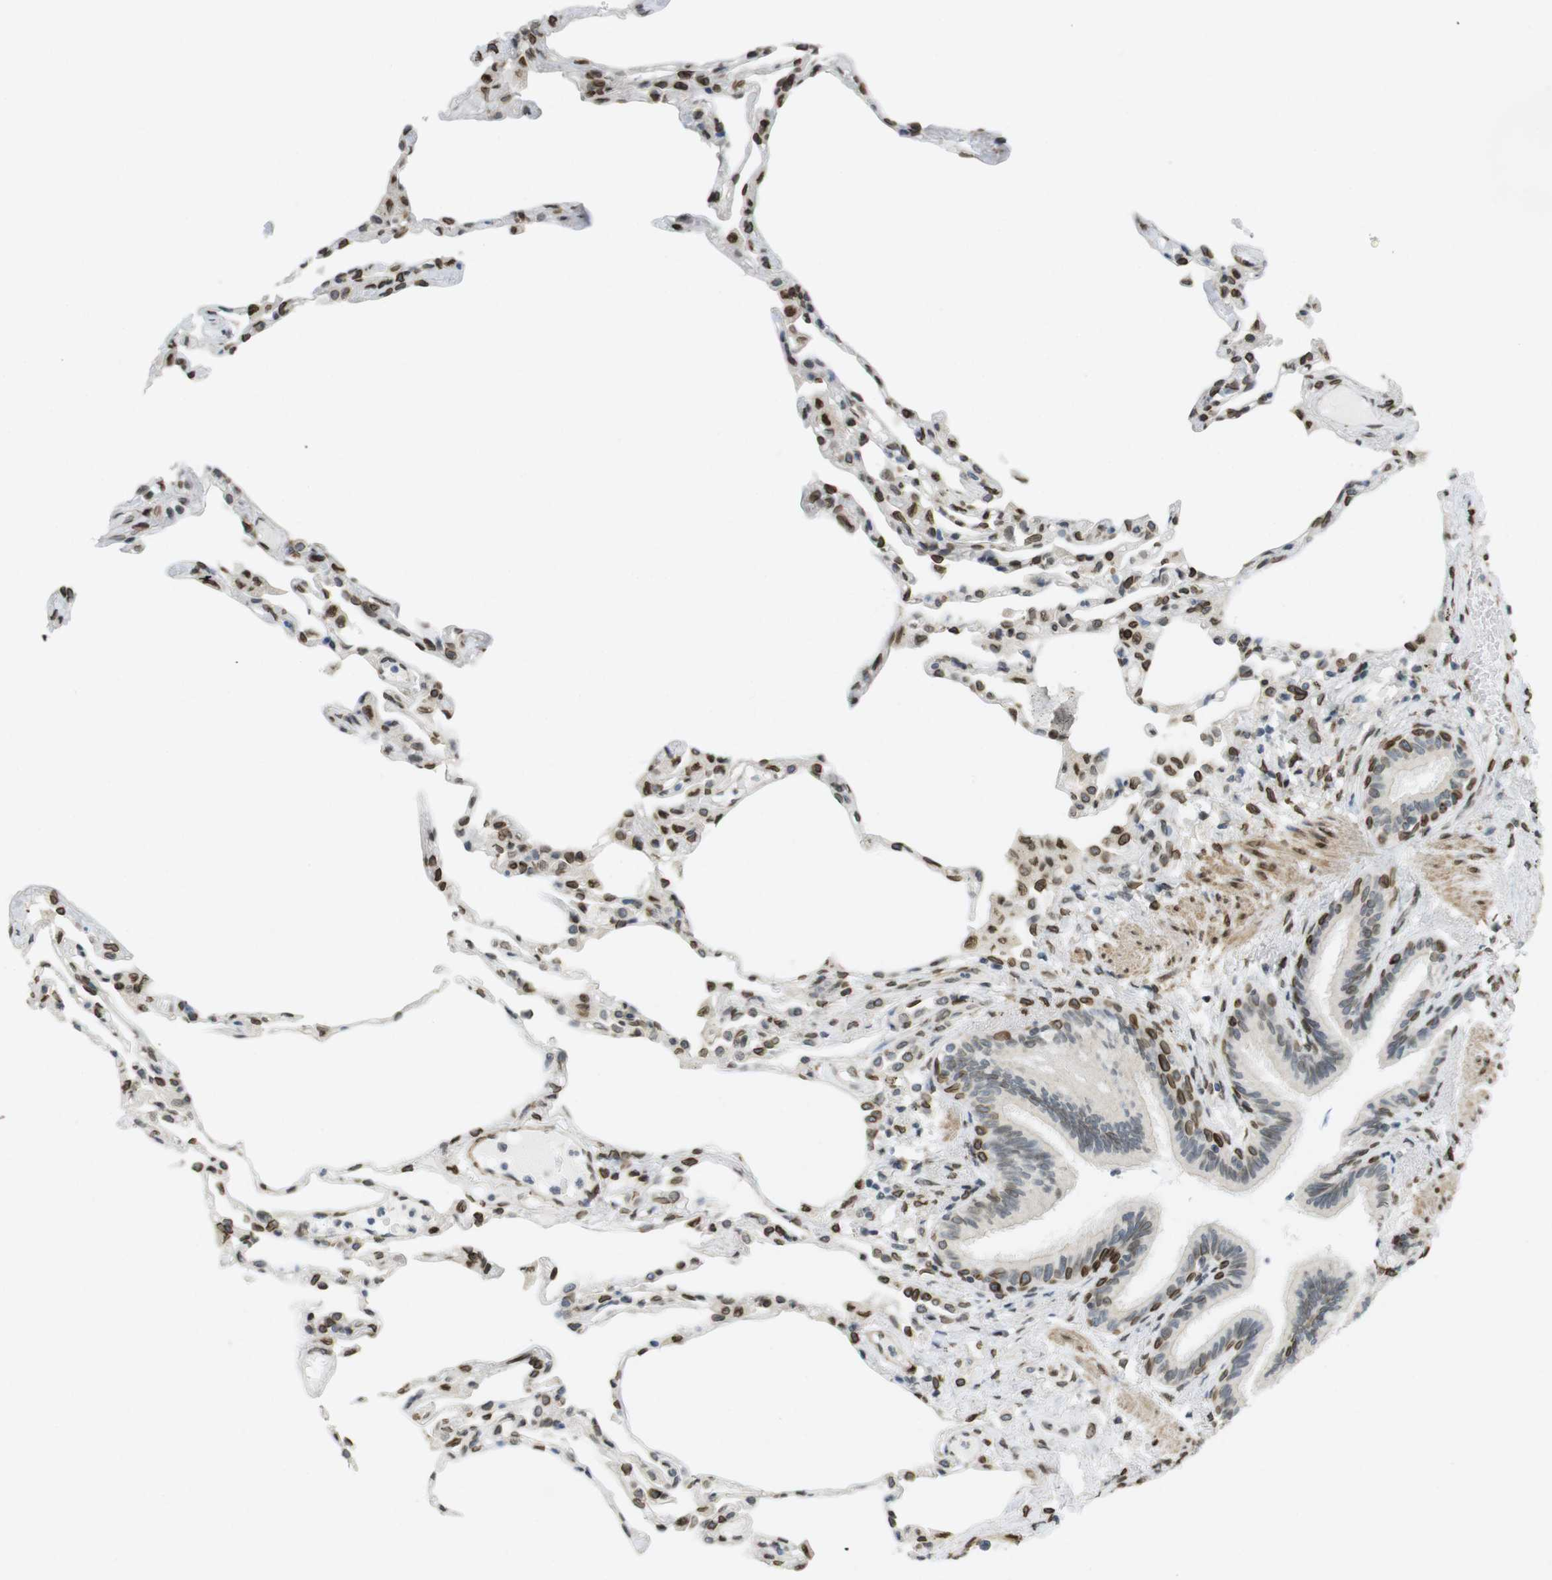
{"staining": {"intensity": "moderate", "quantity": "25%-75%", "location": "nuclear"}, "tissue": "lung", "cell_type": "Alveolar cells", "image_type": "normal", "snomed": [{"axis": "morphology", "description": "Normal tissue, NOS"}, {"axis": "topography", "description": "Lung"}], "caption": "Brown immunohistochemical staining in benign lung shows moderate nuclear positivity in approximately 25%-75% of alveolar cells.", "gene": "ARL6IP6", "patient": {"sex": "female", "age": 49}}